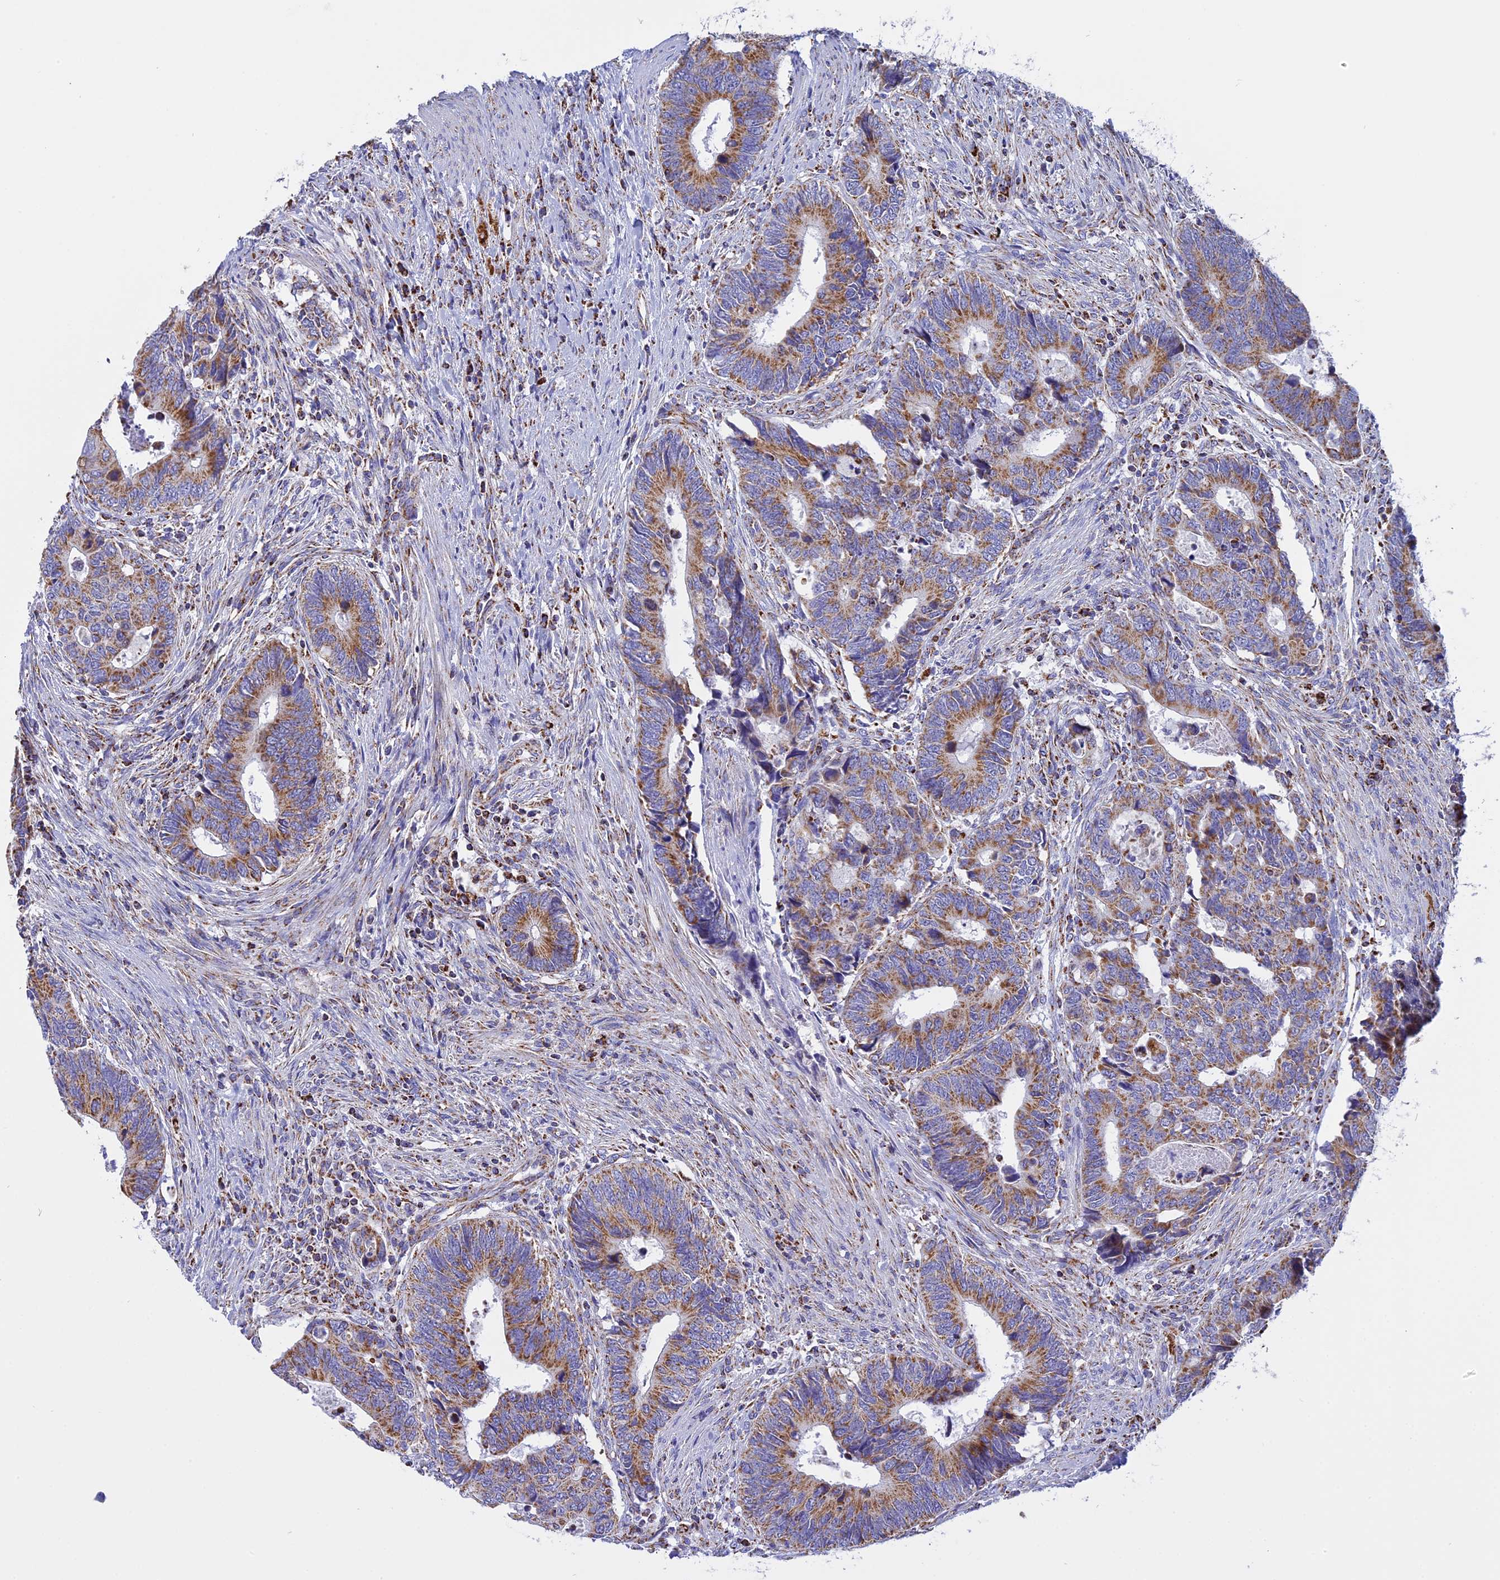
{"staining": {"intensity": "moderate", "quantity": ">75%", "location": "cytoplasmic/membranous"}, "tissue": "colorectal cancer", "cell_type": "Tumor cells", "image_type": "cancer", "snomed": [{"axis": "morphology", "description": "Adenocarcinoma, NOS"}, {"axis": "topography", "description": "Colon"}], "caption": "Immunohistochemistry (DAB) staining of colorectal cancer (adenocarcinoma) reveals moderate cytoplasmic/membranous protein positivity in approximately >75% of tumor cells. The protein is shown in brown color, while the nuclei are stained blue.", "gene": "KCNG1", "patient": {"sex": "male", "age": 87}}